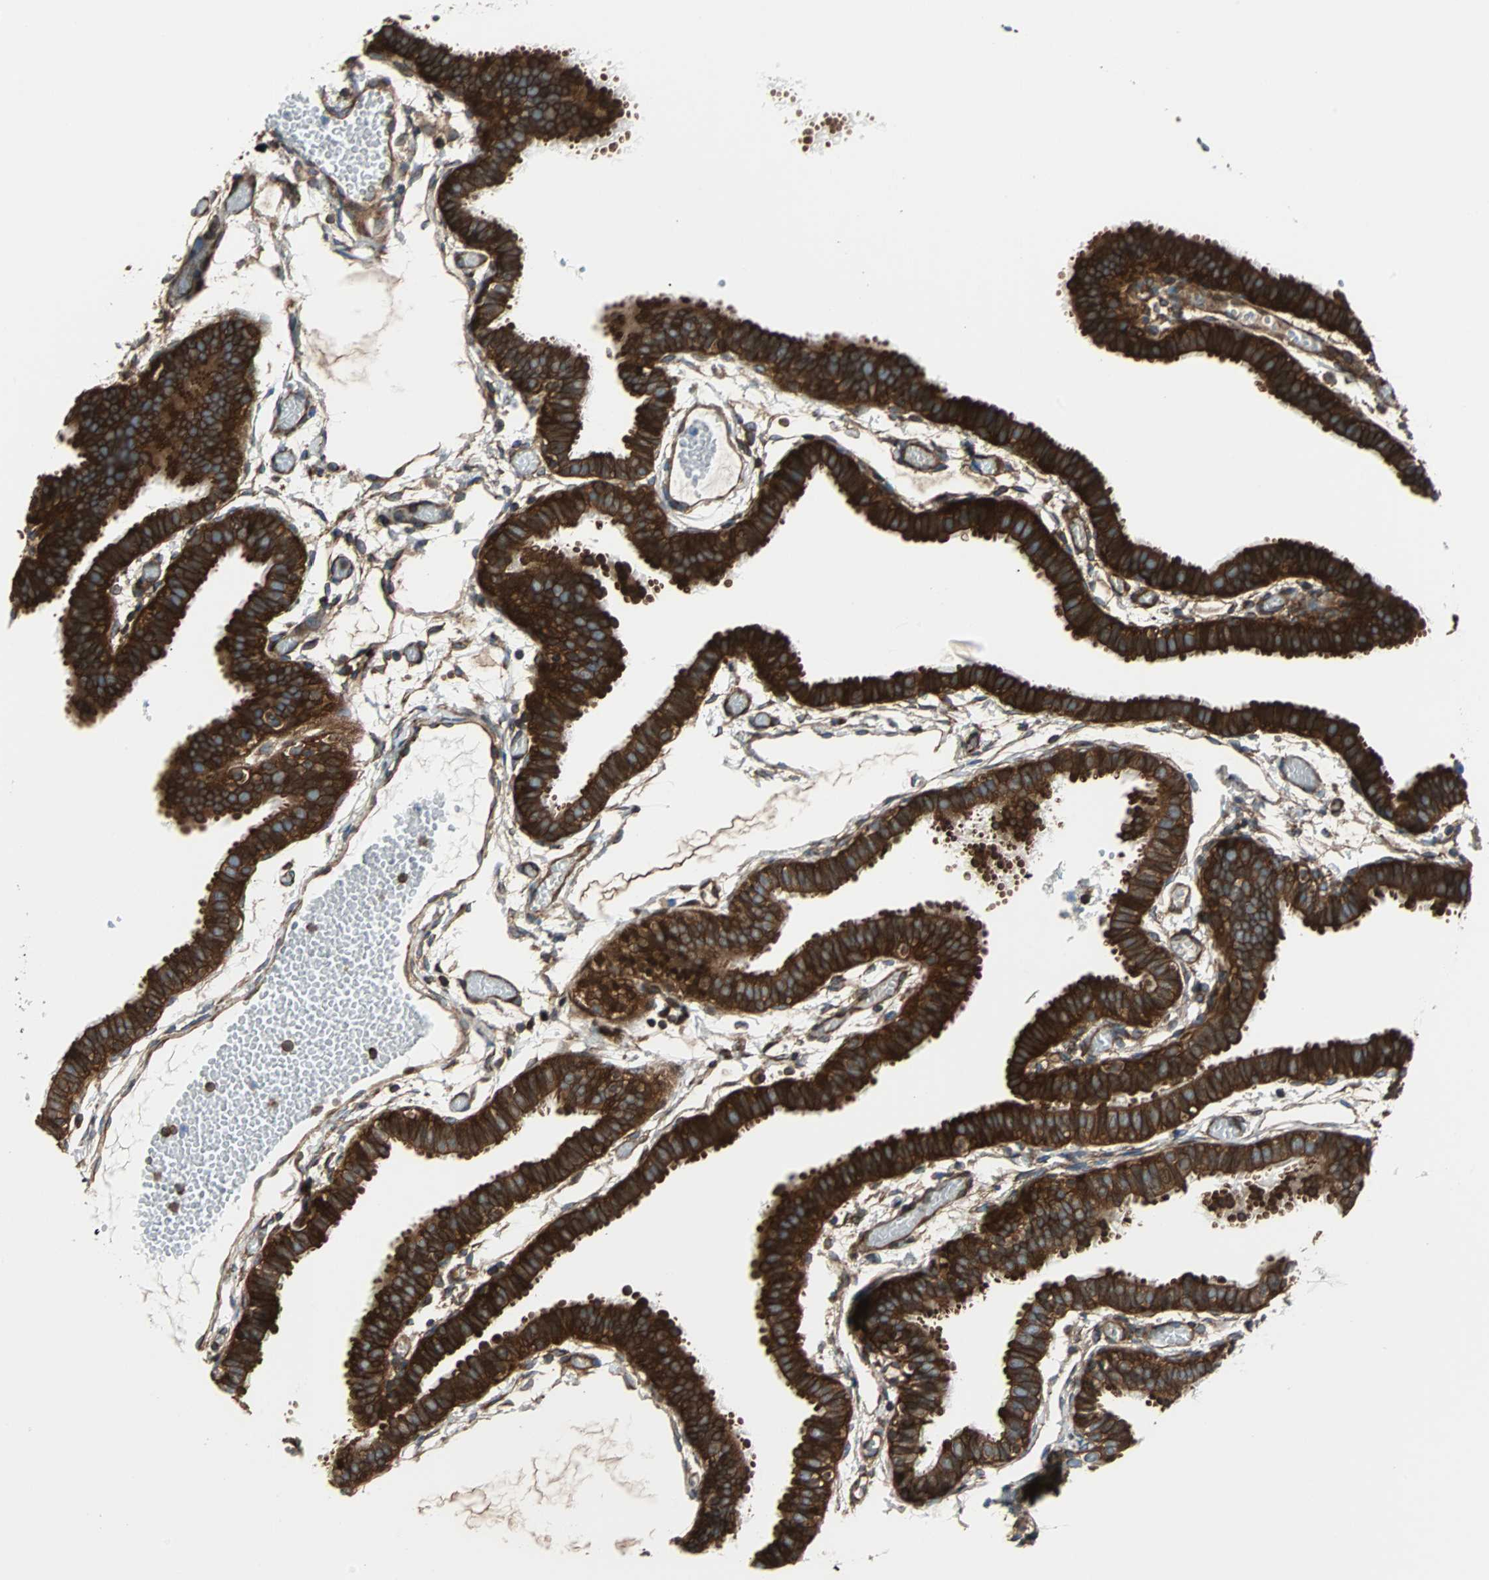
{"staining": {"intensity": "strong", "quantity": ">75%", "location": "cytoplasmic/membranous"}, "tissue": "fallopian tube", "cell_type": "Glandular cells", "image_type": "normal", "snomed": [{"axis": "morphology", "description": "Normal tissue, NOS"}, {"axis": "topography", "description": "Fallopian tube"}], "caption": "A brown stain labels strong cytoplasmic/membranous staining of a protein in glandular cells of benign fallopian tube.", "gene": "RELA", "patient": {"sex": "female", "age": 29}}